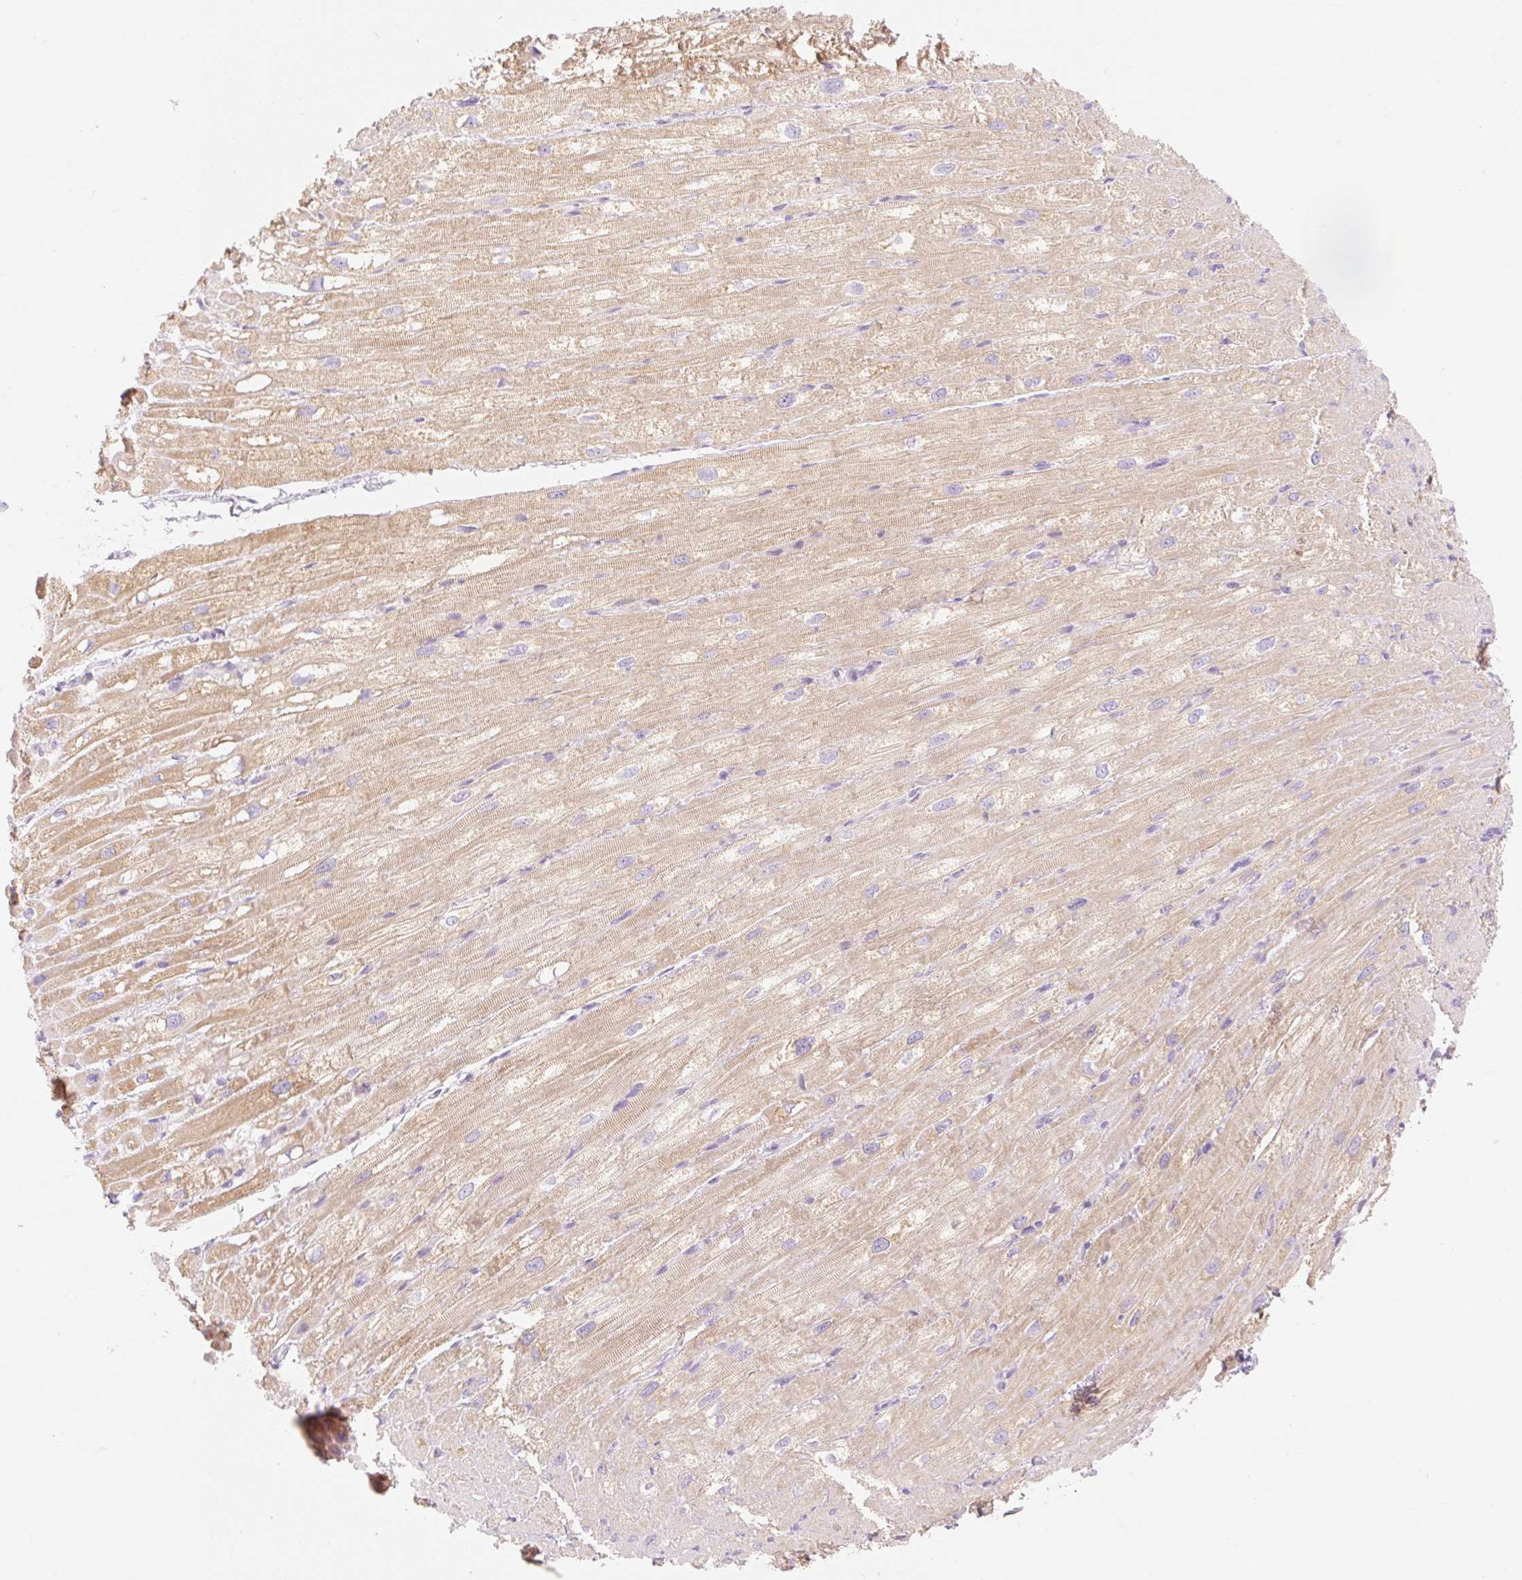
{"staining": {"intensity": "moderate", "quantity": ">75%", "location": "cytoplasmic/membranous"}, "tissue": "heart muscle", "cell_type": "Cardiomyocytes", "image_type": "normal", "snomed": [{"axis": "morphology", "description": "Normal tissue, NOS"}, {"axis": "topography", "description": "Heart"}], "caption": "Normal heart muscle exhibits moderate cytoplasmic/membranous staining in about >75% of cardiomyocytes, visualized by immunohistochemistry. (Stains: DAB in brown, nuclei in blue, Microscopy: brightfield microscopy at high magnification).", "gene": "MYO1D", "patient": {"sex": "male", "age": 62}}